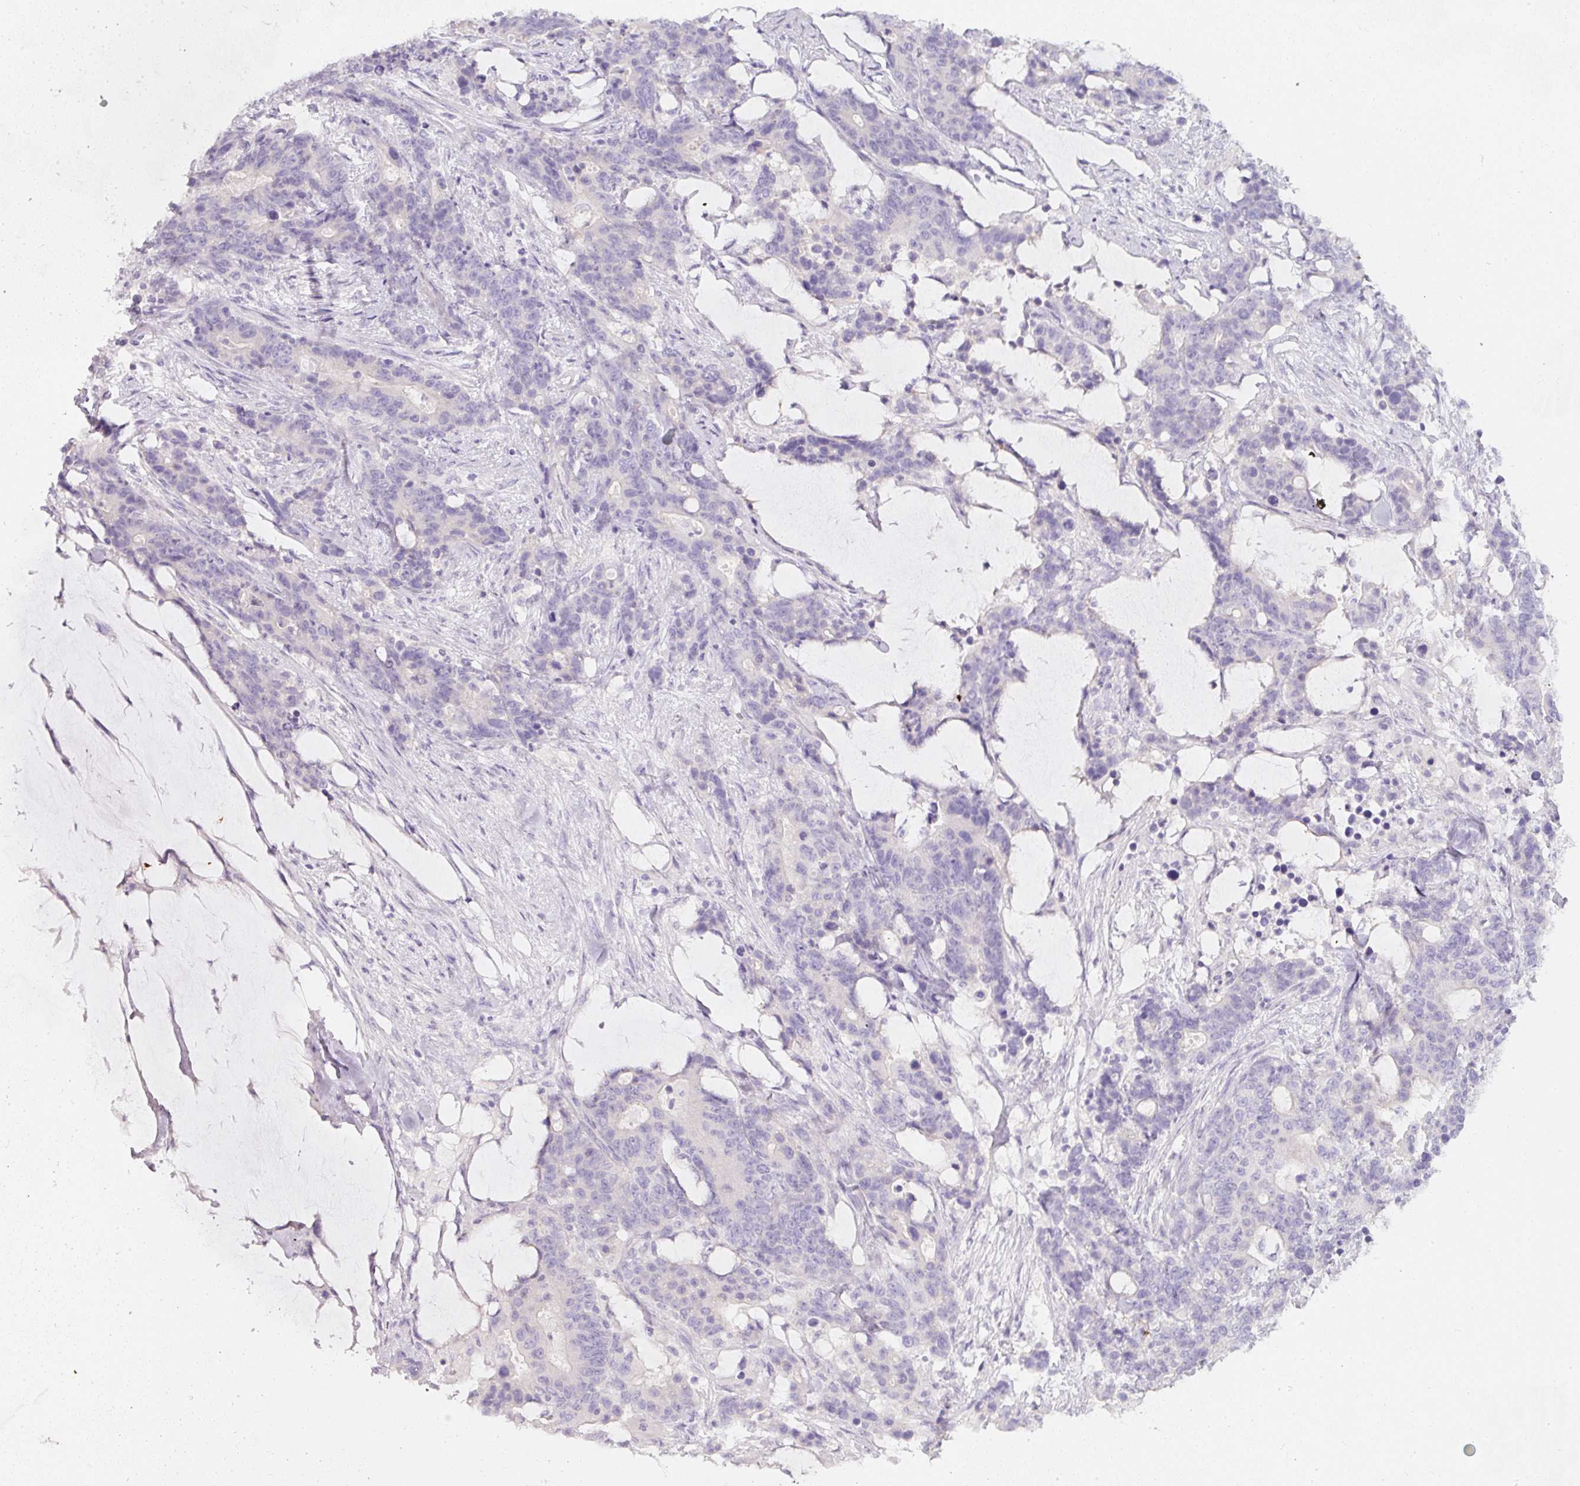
{"staining": {"intensity": "negative", "quantity": "none", "location": "none"}, "tissue": "stomach cancer", "cell_type": "Tumor cells", "image_type": "cancer", "snomed": [{"axis": "morphology", "description": "Normal tissue, NOS"}, {"axis": "morphology", "description": "Adenocarcinoma, NOS"}, {"axis": "topography", "description": "Stomach"}], "caption": "Immunohistochemistry of human stomach cancer (adenocarcinoma) exhibits no staining in tumor cells. (Immunohistochemistry (ihc), brightfield microscopy, high magnification).", "gene": "SLC2A2", "patient": {"sex": "female", "age": 64}}